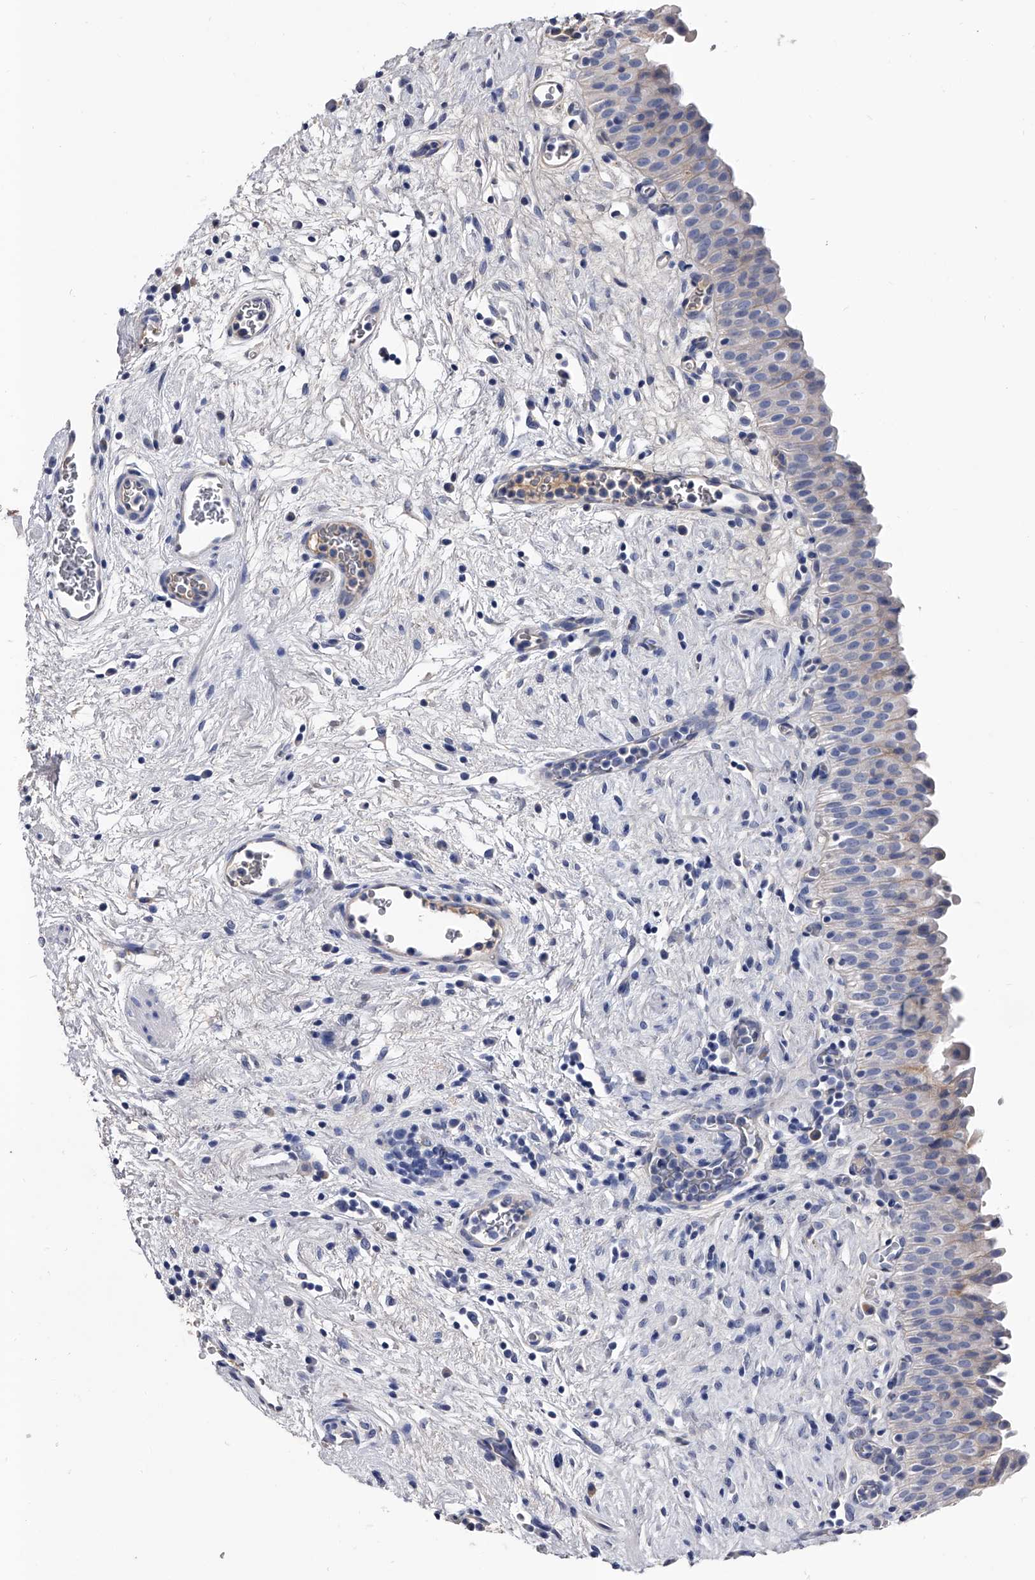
{"staining": {"intensity": "negative", "quantity": "none", "location": "none"}, "tissue": "urinary bladder", "cell_type": "Urothelial cells", "image_type": "normal", "snomed": [{"axis": "morphology", "description": "Normal tissue, NOS"}, {"axis": "topography", "description": "Urinary bladder"}], "caption": "Immunohistochemistry (IHC) image of unremarkable human urinary bladder stained for a protein (brown), which demonstrates no expression in urothelial cells.", "gene": "EFCAB7", "patient": {"sex": "male", "age": 82}}